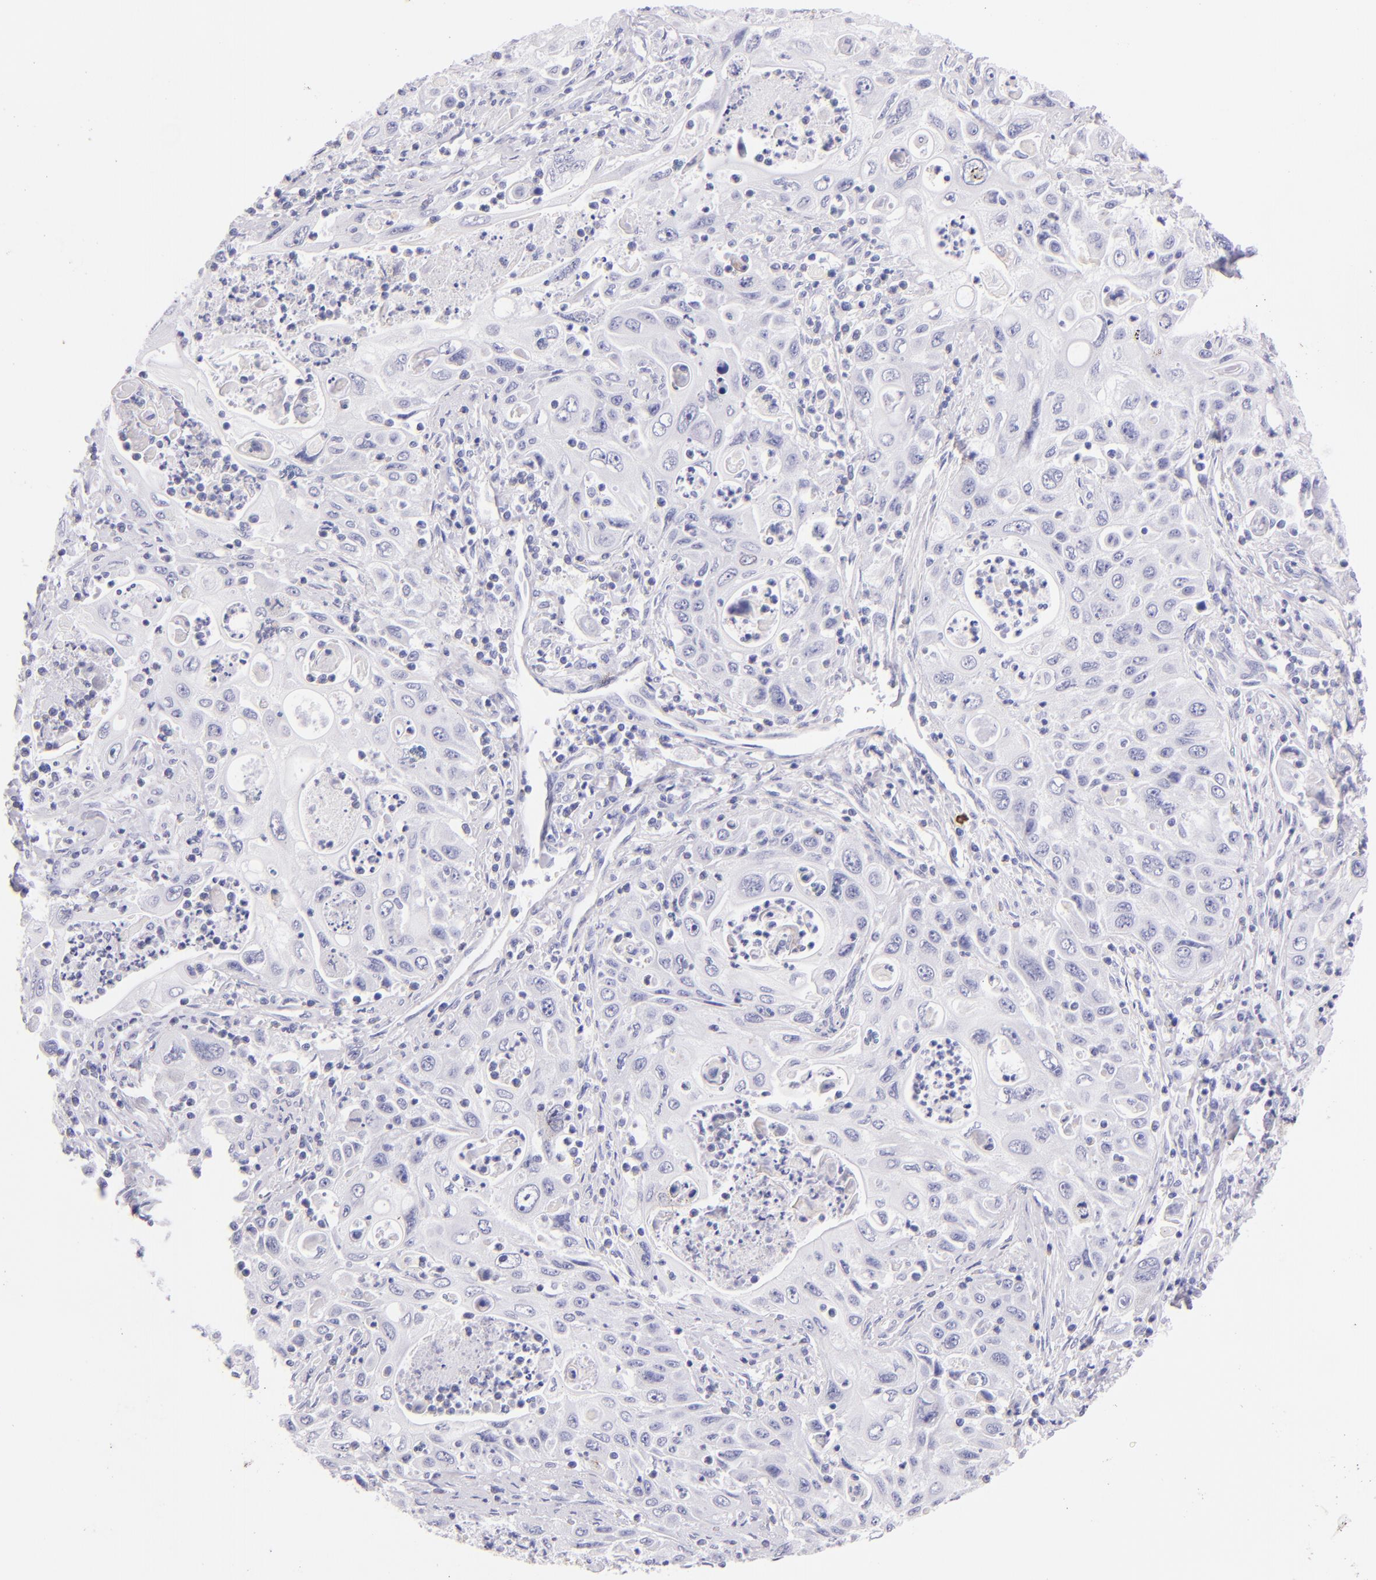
{"staining": {"intensity": "negative", "quantity": "none", "location": "none"}, "tissue": "pancreatic cancer", "cell_type": "Tumor cells", "image_type": "cancer", "snomed": [{"axis": "morphology", "description": "Adenocarcinoma, NOS"}, {"axis": "topography", "description": "Pancreas"}], "caption": "Immunohistochemistry image of adenocarcinoma (pancreatic) stained for a protein (brown), which exhibits no expression in tumor cells.", "gene": "SDC1", "patient": {"sex": "male", "age": 70}}